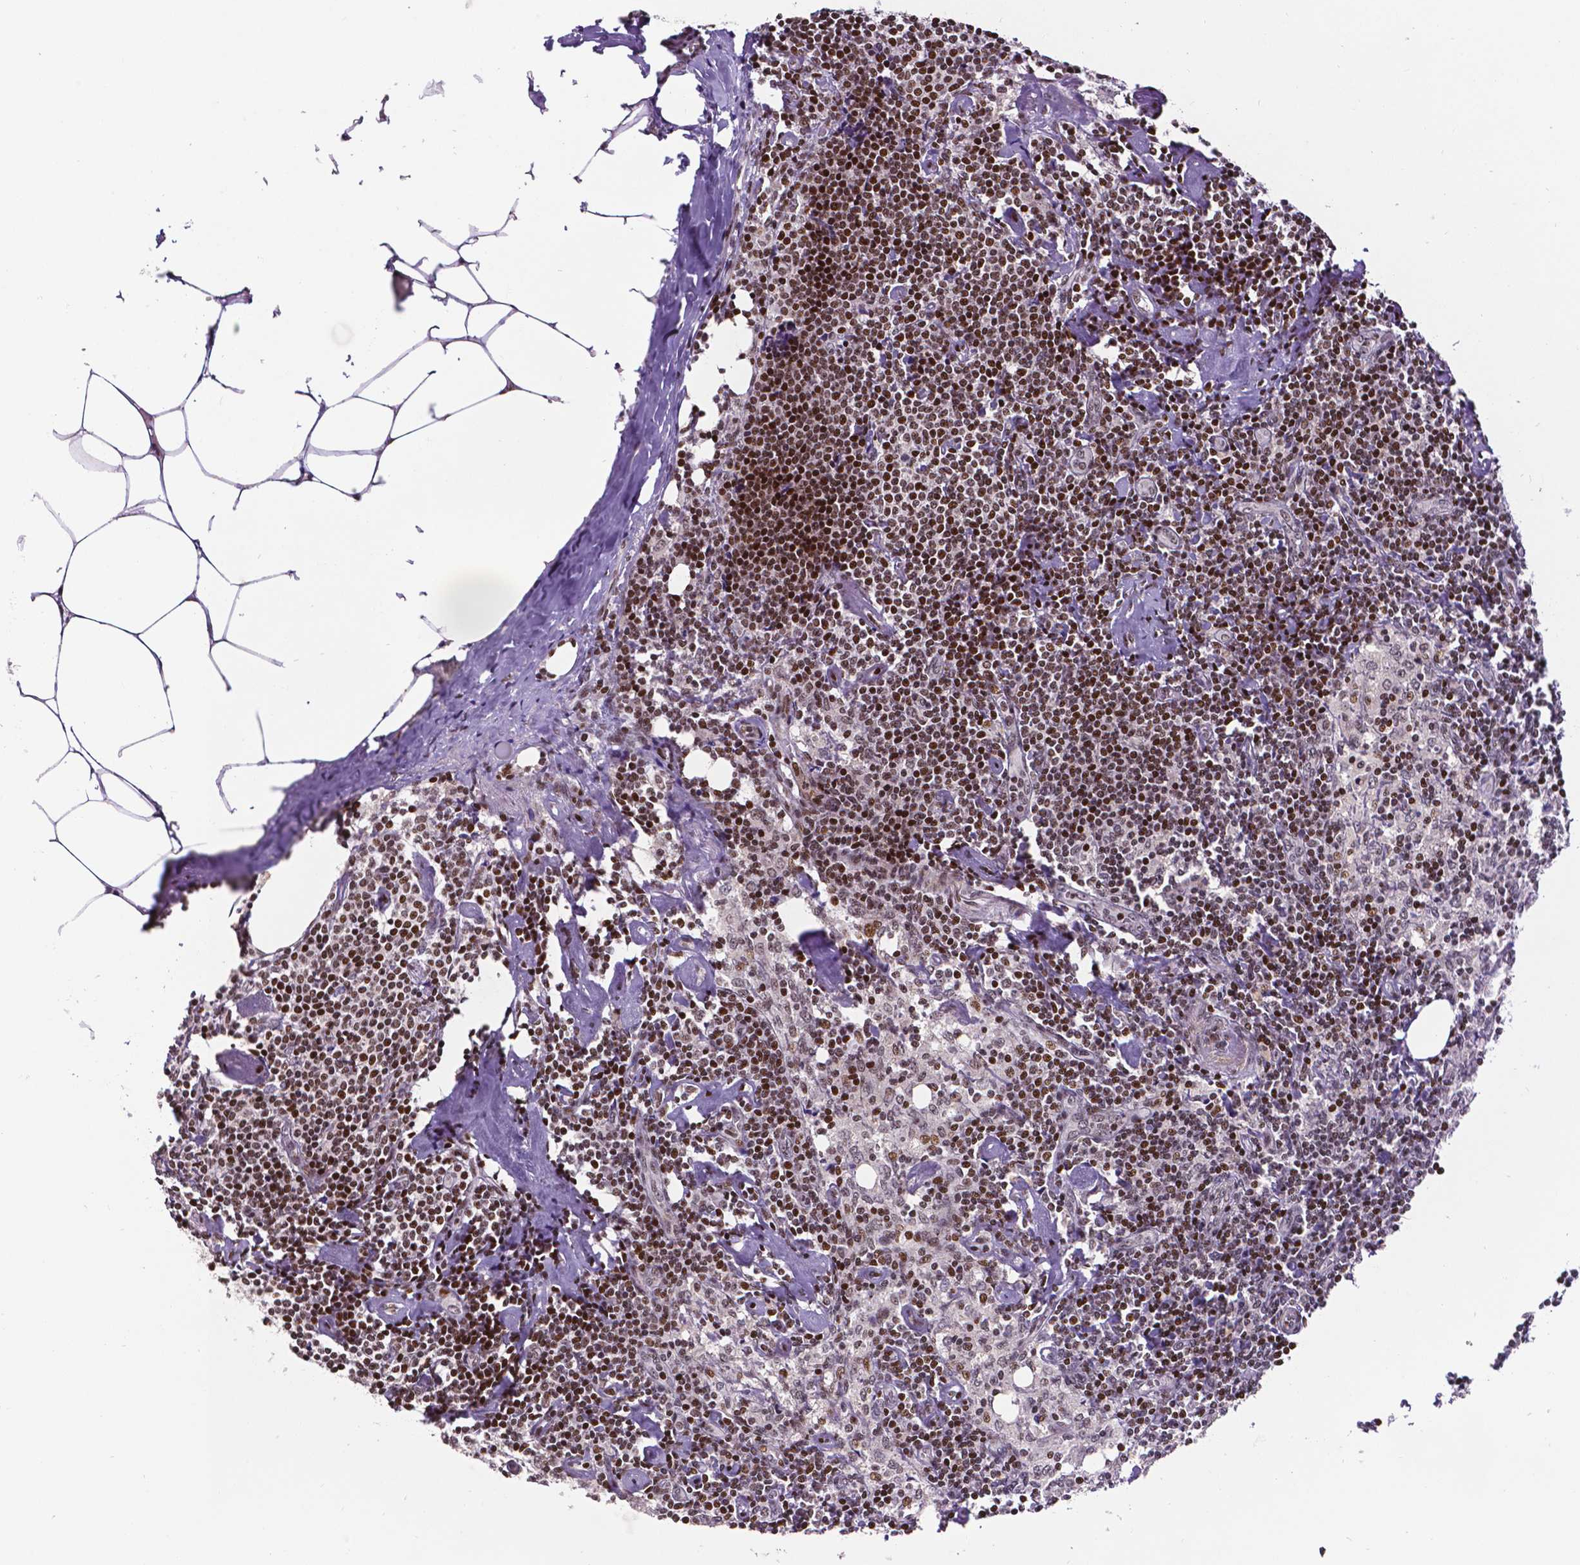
{"staining": {"intensity": "moderate", "quantity": ">75%", "location": "nuclear"}, "tissue": "lymph node", "cell_type": "Germinal center cells", "image_type": "normal", "snomed": [{"axis": "morphology", "description": "Normal tissue, NOS"}, {"axis": "topography", "description": "Lymph node"}], "caption": "This photomicrograph exhibits normal lymph node stained with immunohistochemistry to label a protein in brown. The nuclear of germinal center cells show moderate positivity for the protein. Nuclei are counter-stained blue.", "gene": "CTCF", "patient": {"sex": "female", "age": 69}}